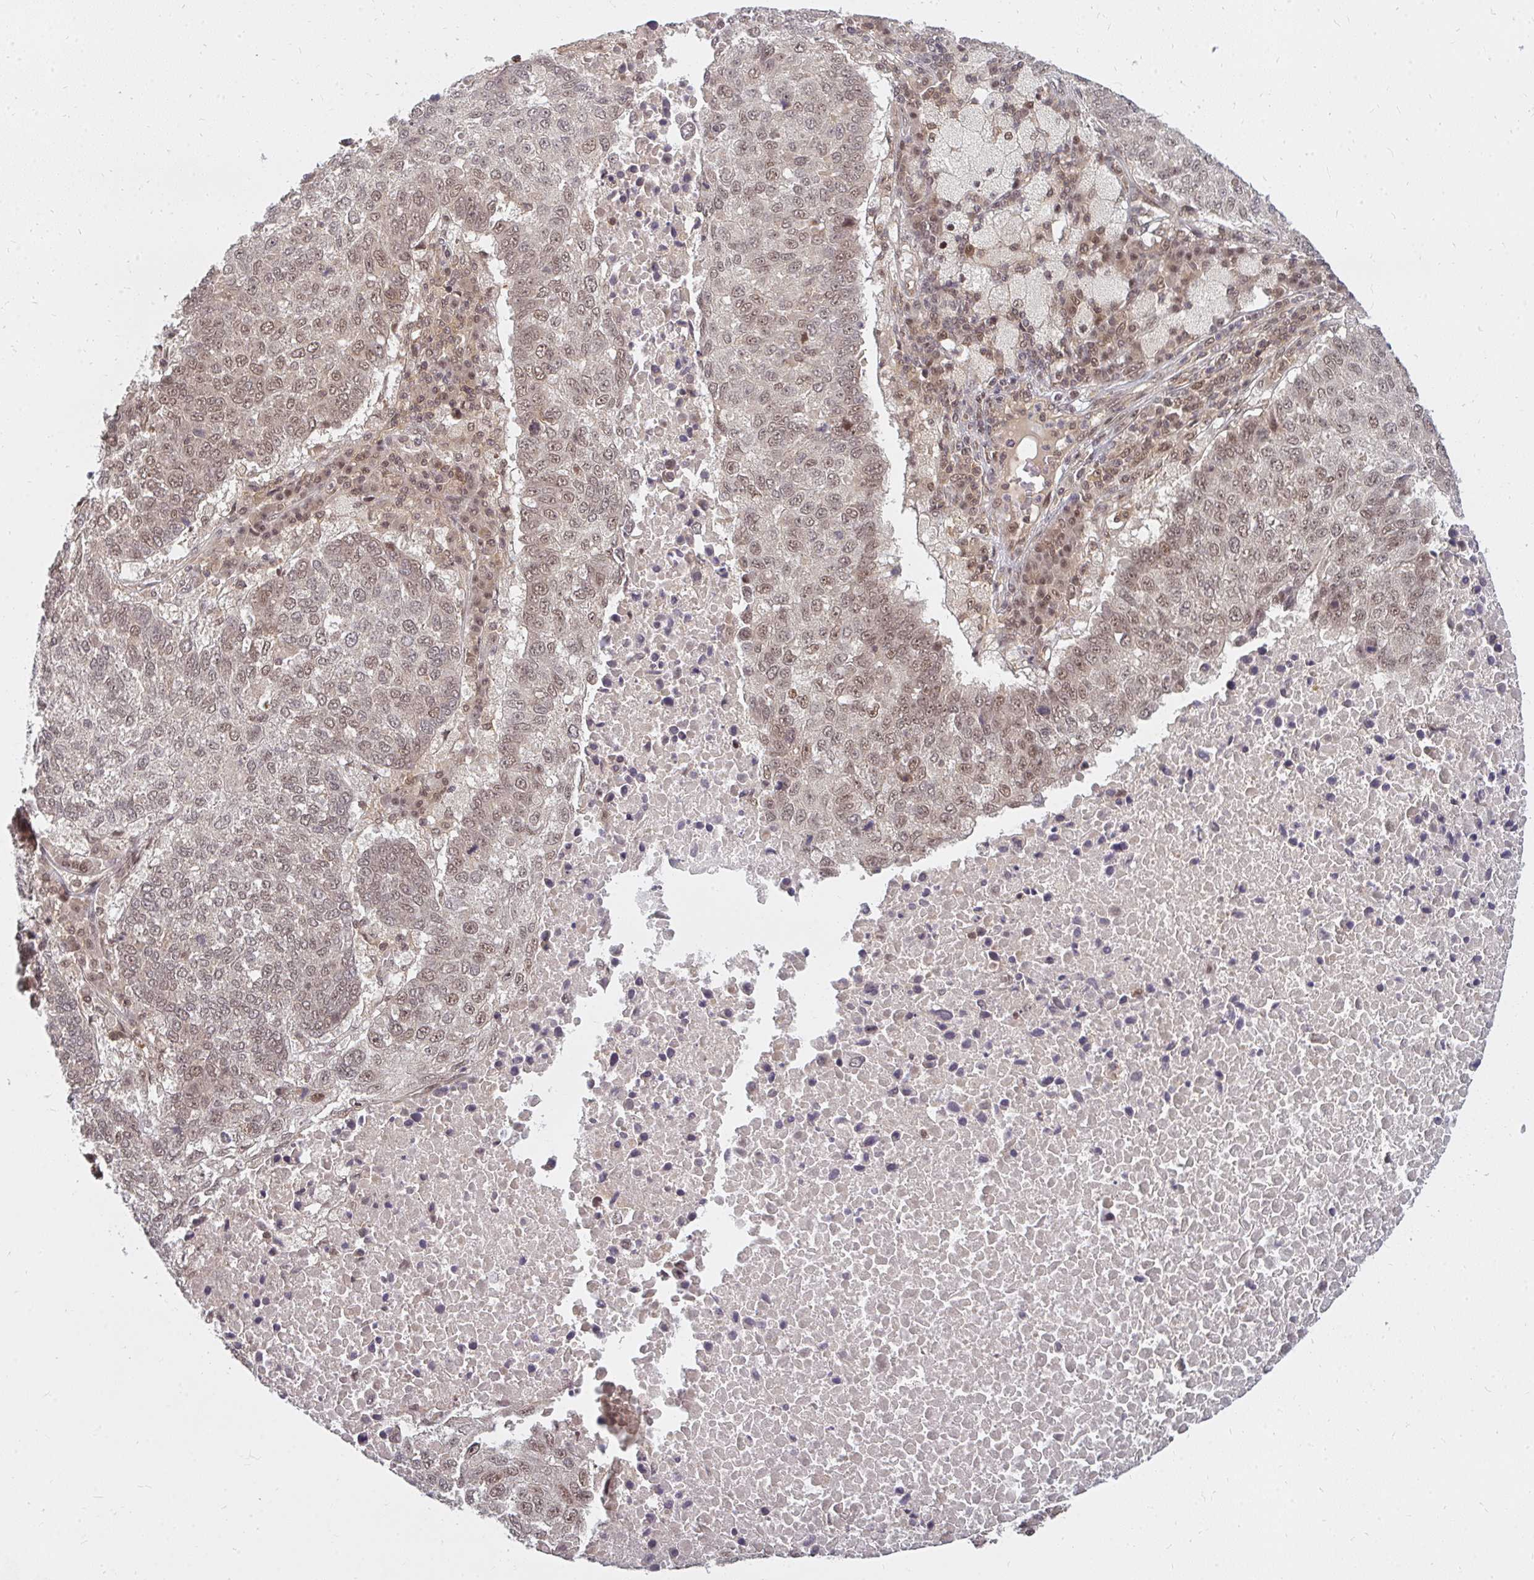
{"staining": {"intensity": "weak", "quantity": "25%-75%", "location": "nuclear"}, "tissue": "lung cancer", "cell_type": "Tumor cells", "image_type": "cancer", "snomed": [{"axis": "morphology", "description": "Squamous cell carcinoma, NOS"}, {"axis": "topography", "description": "Lung"}], "caption": "Protein analysis of lung cancer tissue displays weak nuclear expression in approximately 25%-75% of tumor cells.", "gene": "GTF3C6", "patient": {"sex": "male", "age": 73}}